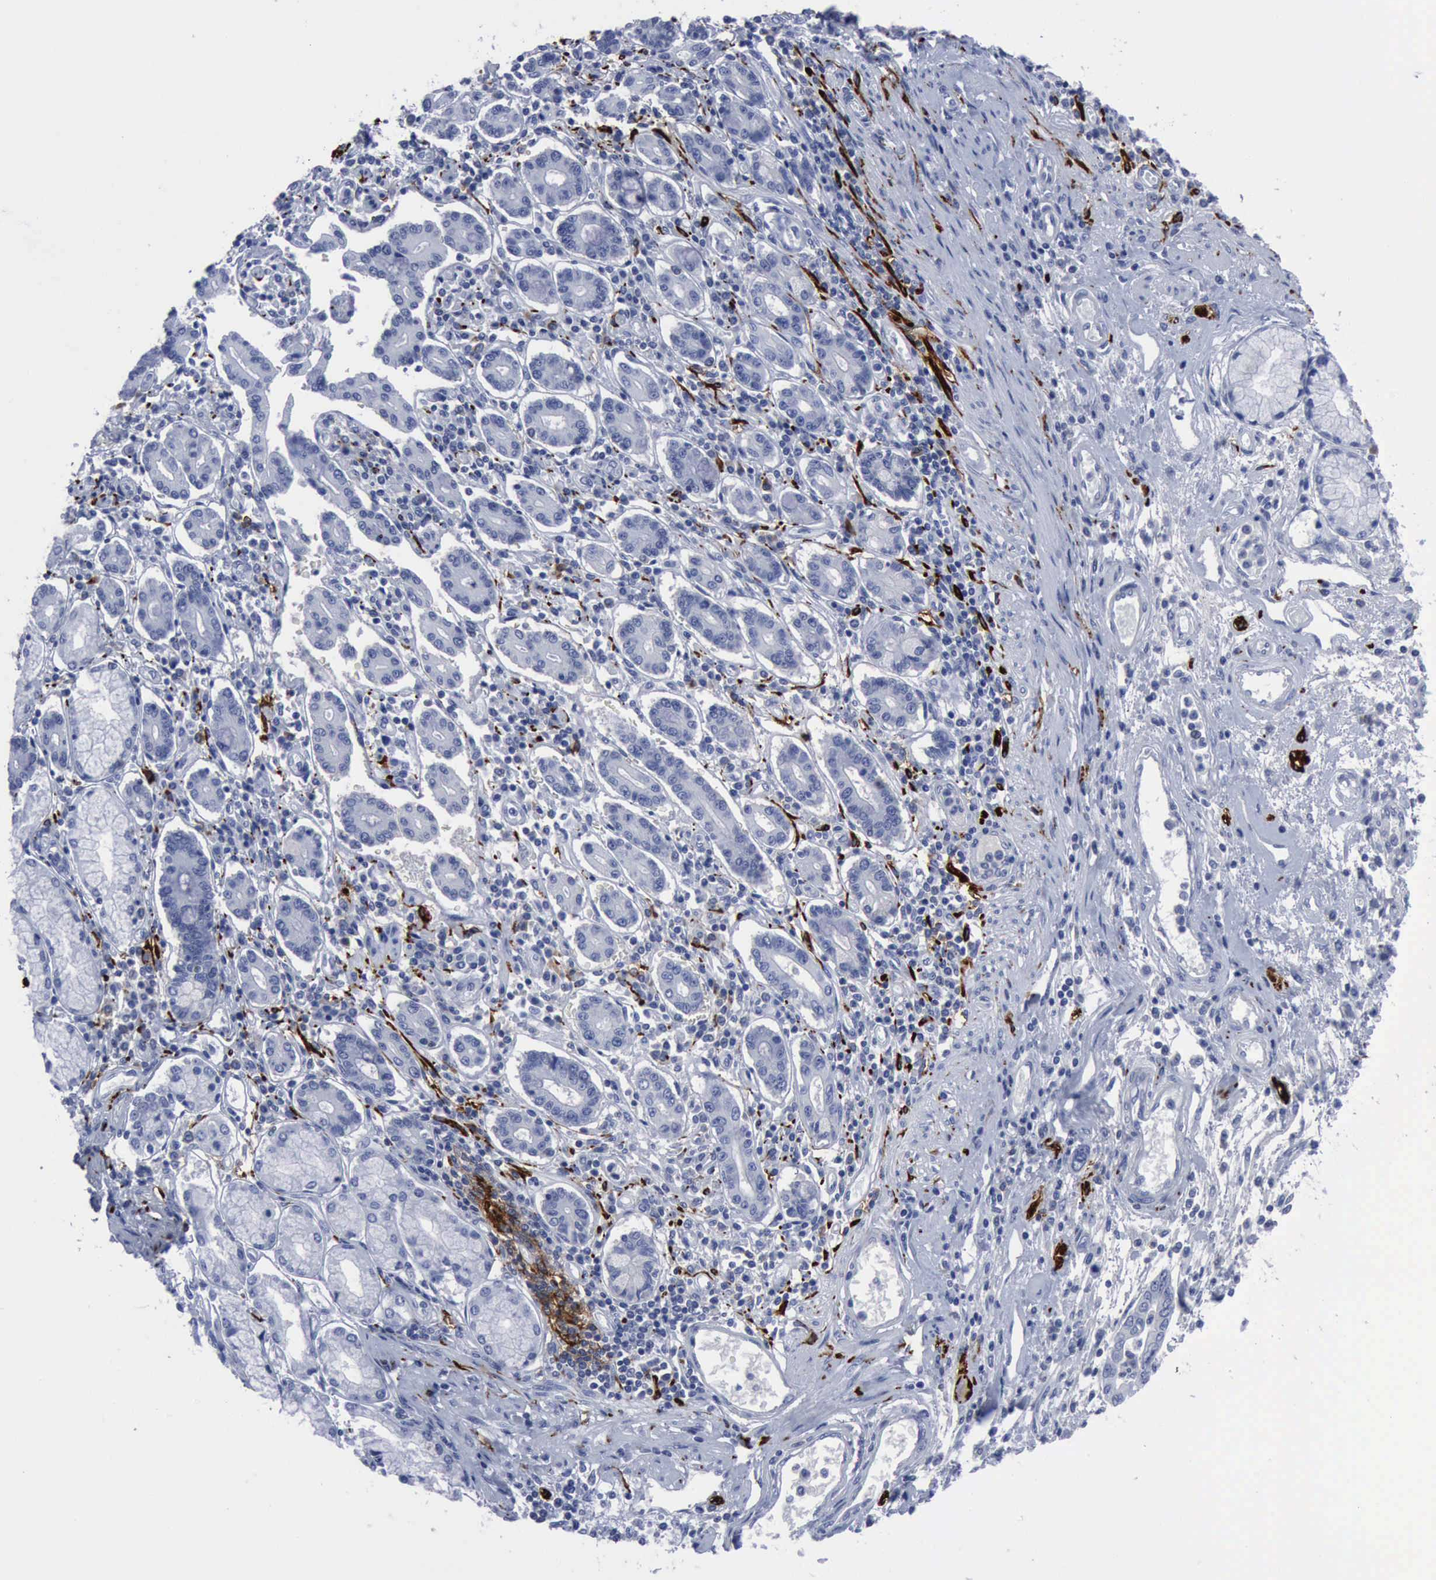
{"staining": {"intensity": "negative", "quantity": "none", "location": "none"}, "tissue": "pancreatic cancer", "cell_type": "Tumor cells", "image_type": "cancer", "snomed": [{"axis": "morphology", "description": "Adenocarcinoma, NOS"}, {"axis": "topography", "description": "Pancreas"}], "caption": "Adenocarcinoma (pancreatic) was stained to show a protein in brown. There is no significant staining in tumor cells.", "gene": "NGFR", "patient": {"sex": "female", "age": 57}}